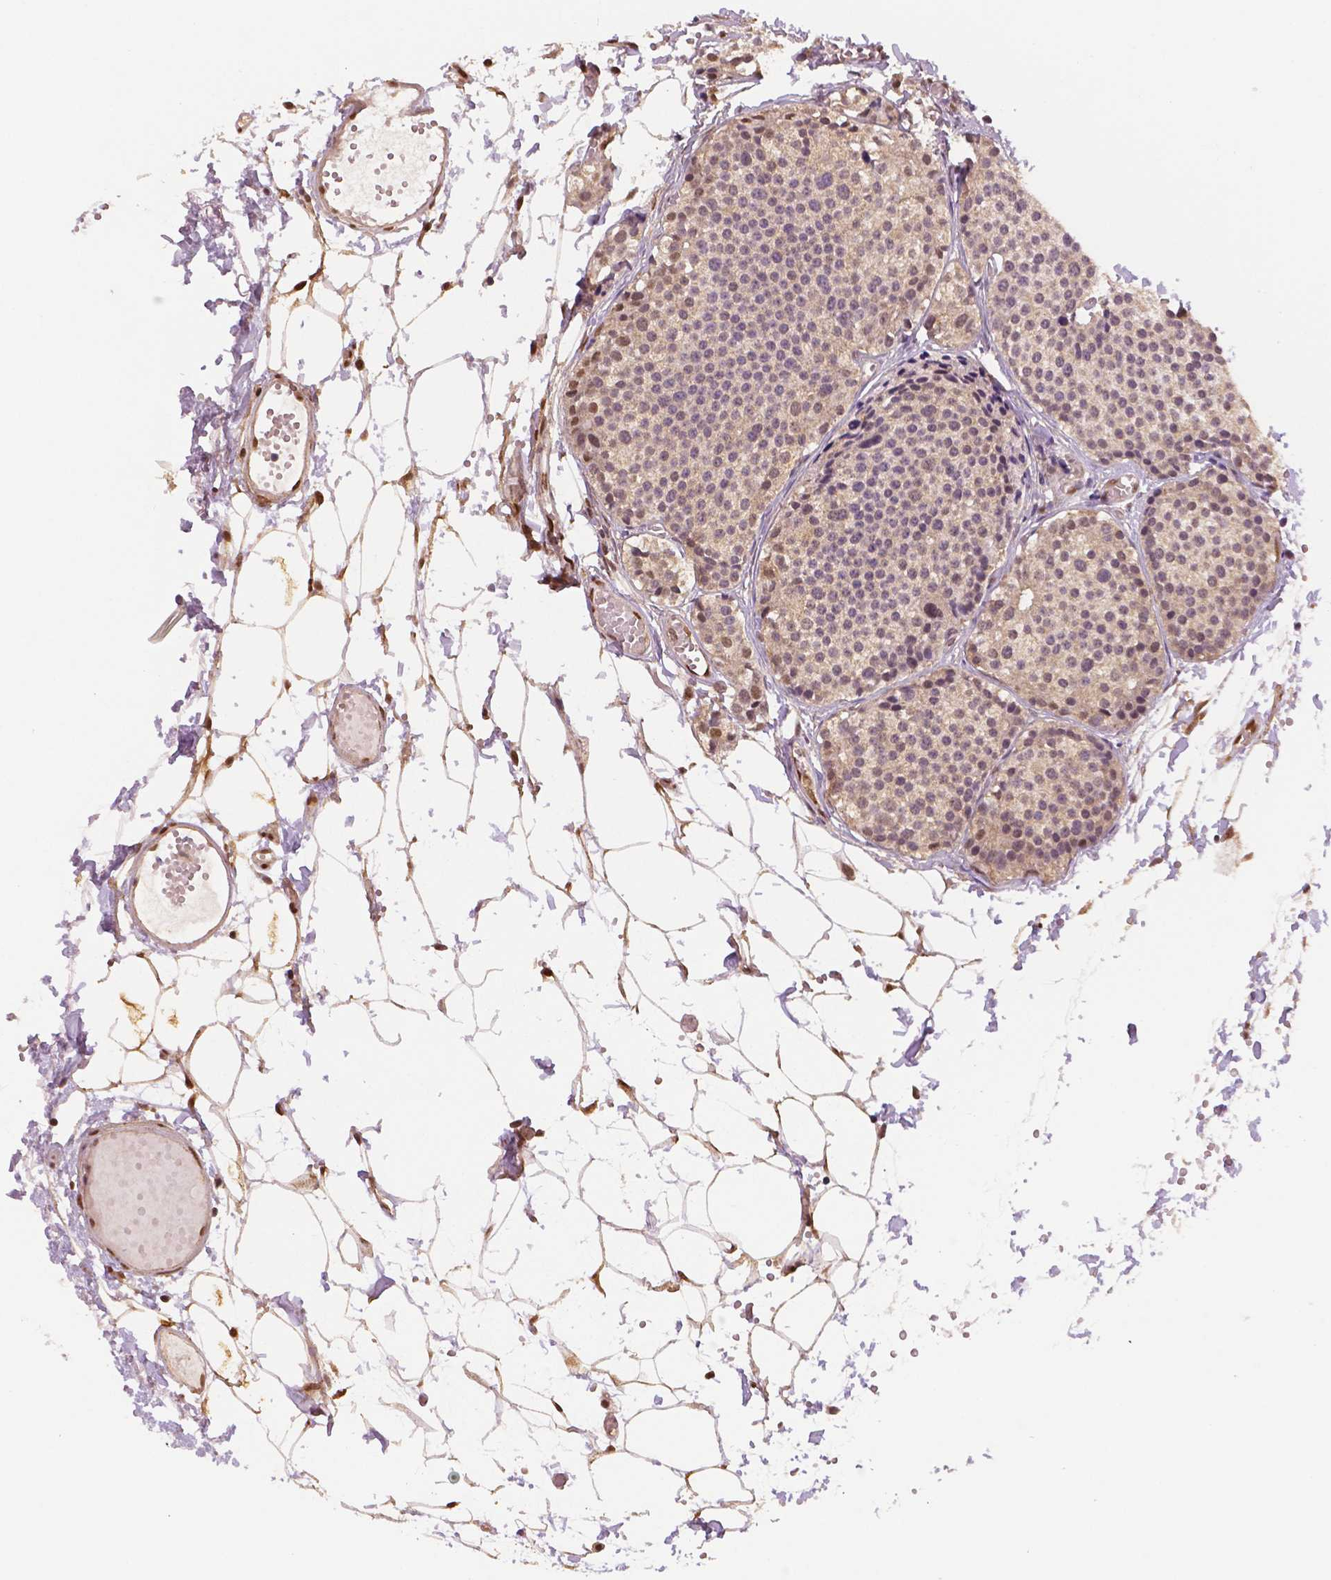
{"staining": {"intensity": "moderate", "quantity": ">75%", "location": "cytoplasmic/membranous,nuclear"}, "tissue": "carcinoid", "cell_type": "Tumor cells", "image_type": "cancer", "snomed": [{"axis": "morphology", "description": "Carcinoid, malignant, NOS"}, {"axis": "topography", "description": "Small intestine"}], "caption": "Malignant carcinoid stained with immunohistochemistry displays moderate cytoplasmic/membranous and nuclear expression in about >75% of tumor cells.", "gene": "STAT3", "patient": {"sex": "female", "age": 65}}